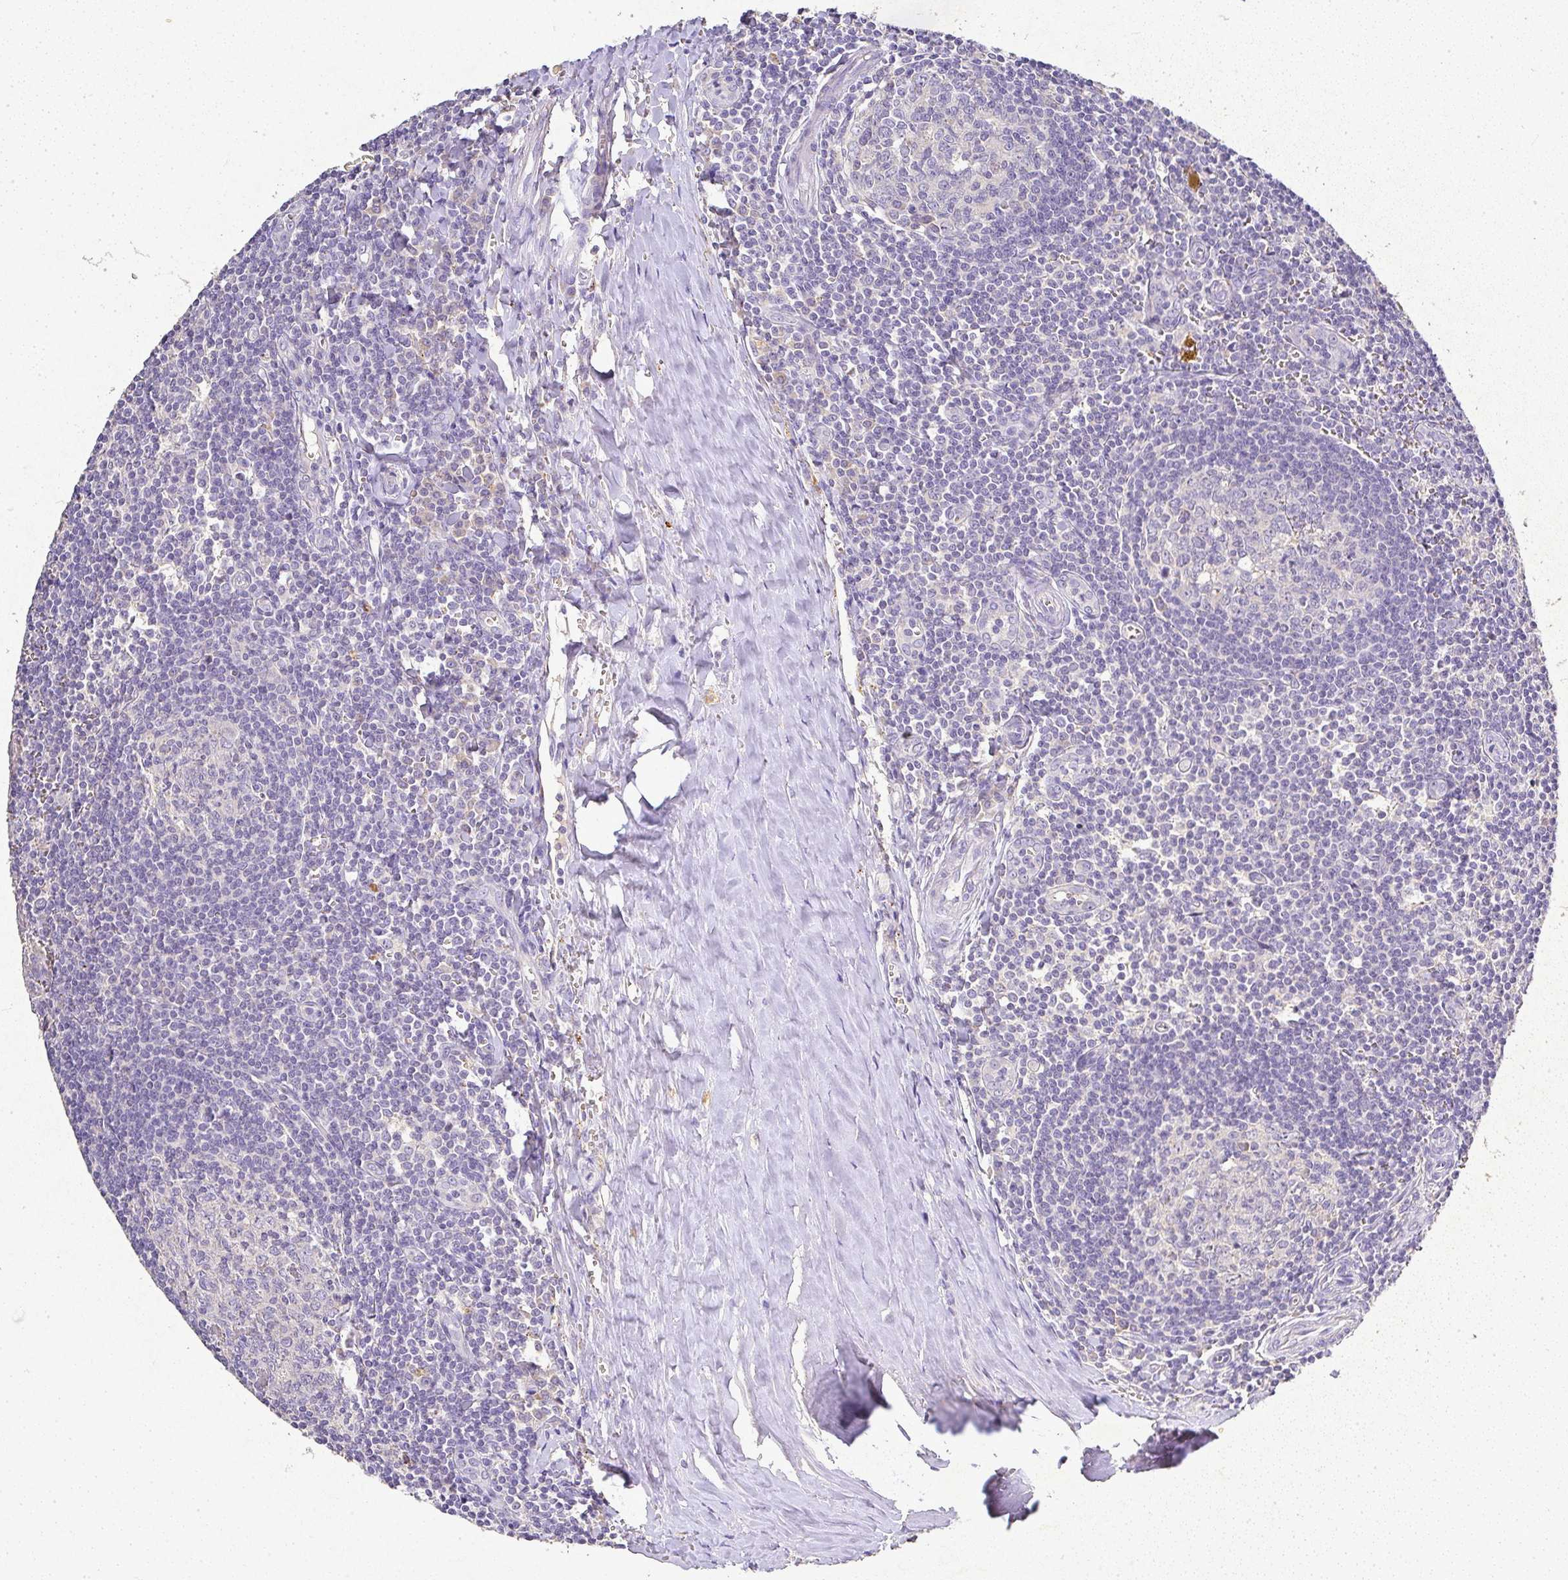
{"staining": {"intensity": "negative", "quantity": "none", "location": "none"}, "tissue": "tonsil", "cell_type": "Germinal center cells", "image_type": "normal", "snomed": [{"axis": "morphology", "description": "Normal tissue, NOS"}, {"axis": "topography", "description": "Tonsil"}], "caption": "This is a histopathology image of IHC staining of normal tonsil, which shows no staining in germinal center cells.", "gene": "RPS2", "patient": {"sex": "male", "age": 27}}